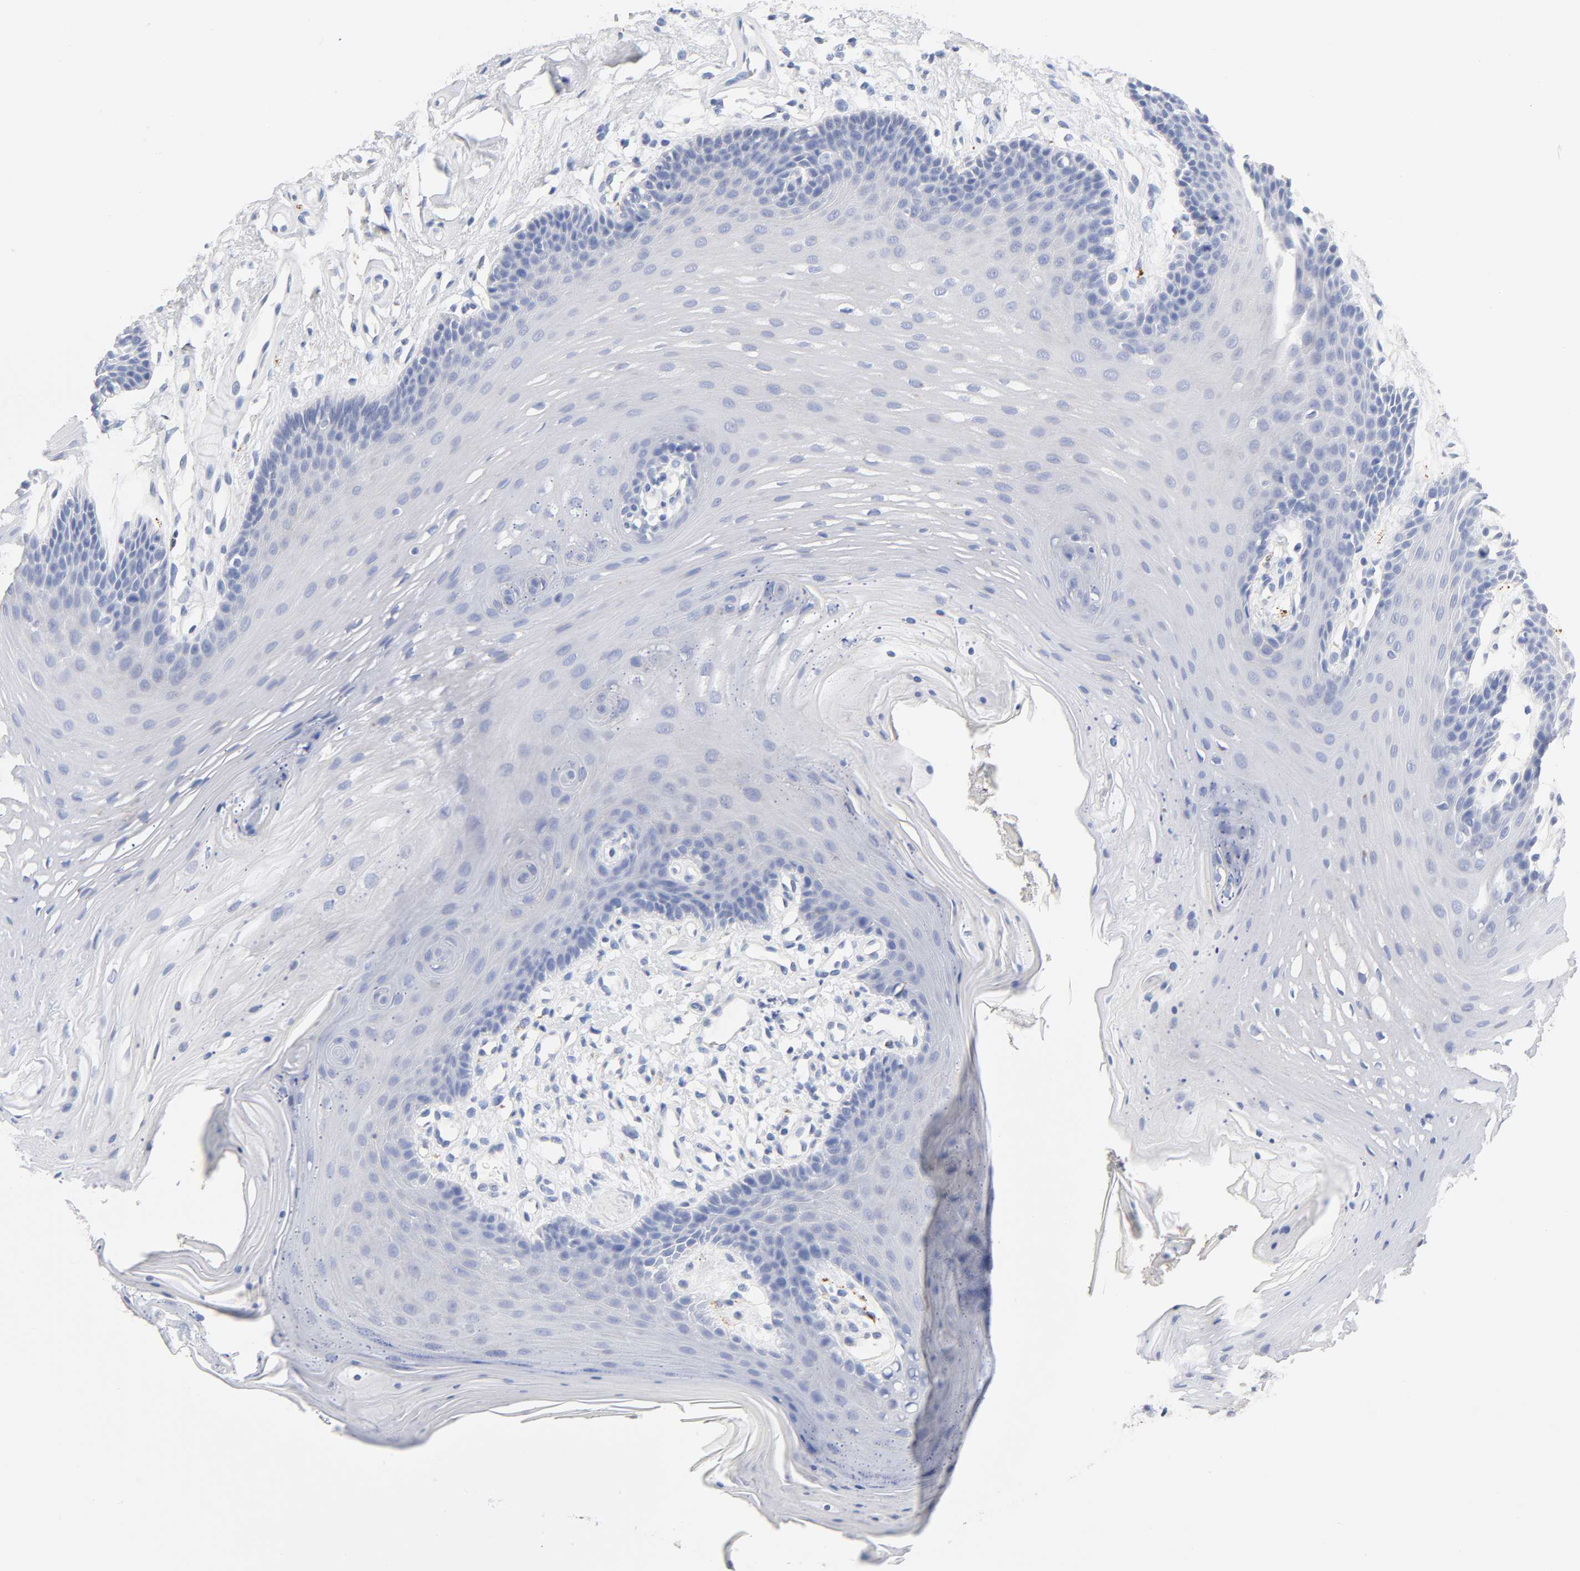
{"staining": {"intensity": "negative", "quantity": "none", "location": "none"}, "tissue": "oral mucosa", "cell_type": "Squamous epithelial cells", "image_type": "normal", "snomed": [{"axis": "morphology", "description": "Normal tissue, NOS"}, {"axis": "topography", "description": "Oral tissue"}], "caption": "This is a histopathology image of immunohistochemistry staining of benign oral mucosa, which shows no expression in squamous epithelial cells. (DAB (3,3'-diaminobenzidine) immunohistochemistry (IHC), high magnification).", "gene": "PLP1", "patient": {"sex": "male", "age": 62}}